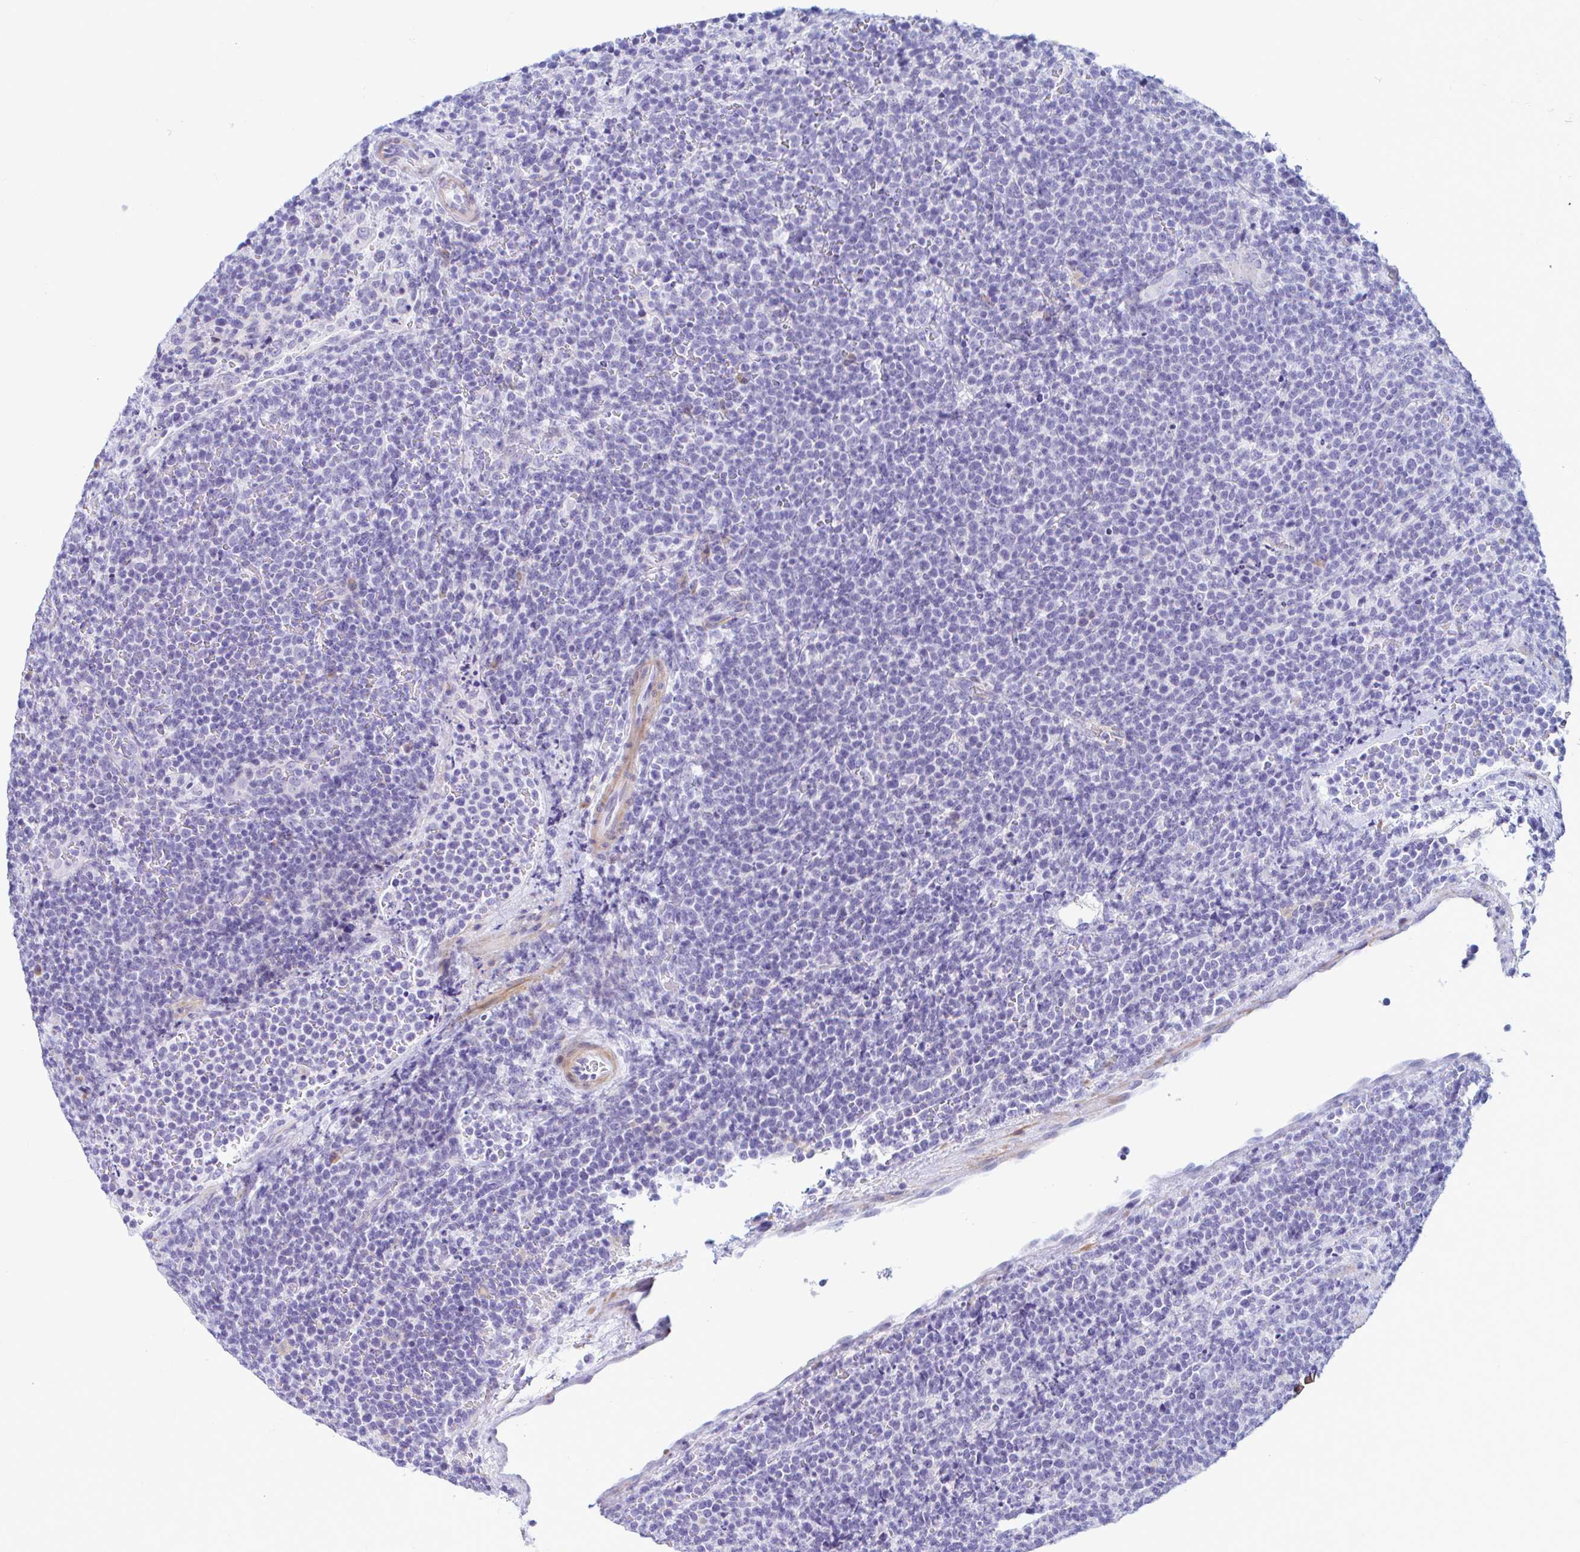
{"staining": {"intensity": "negative", "quantity": "none", "location": "none"}, "tissue": "lymphoma", "cell_type": "Tumor cells", "image_type": "cancer", "snomed": [{"axis": "morphology", "description": "Malignant lymphoma, non-Hodgkin's type, High grade"}, {"axis": "topography", "description": "Lymph node"}], "caption": "This is an immunohistochemistry (IHC) micrograph of lymphoma. There is no expression in tumor cells.", "gene": "NBPF3", "patient": {"sex": "male", "age": 61}}